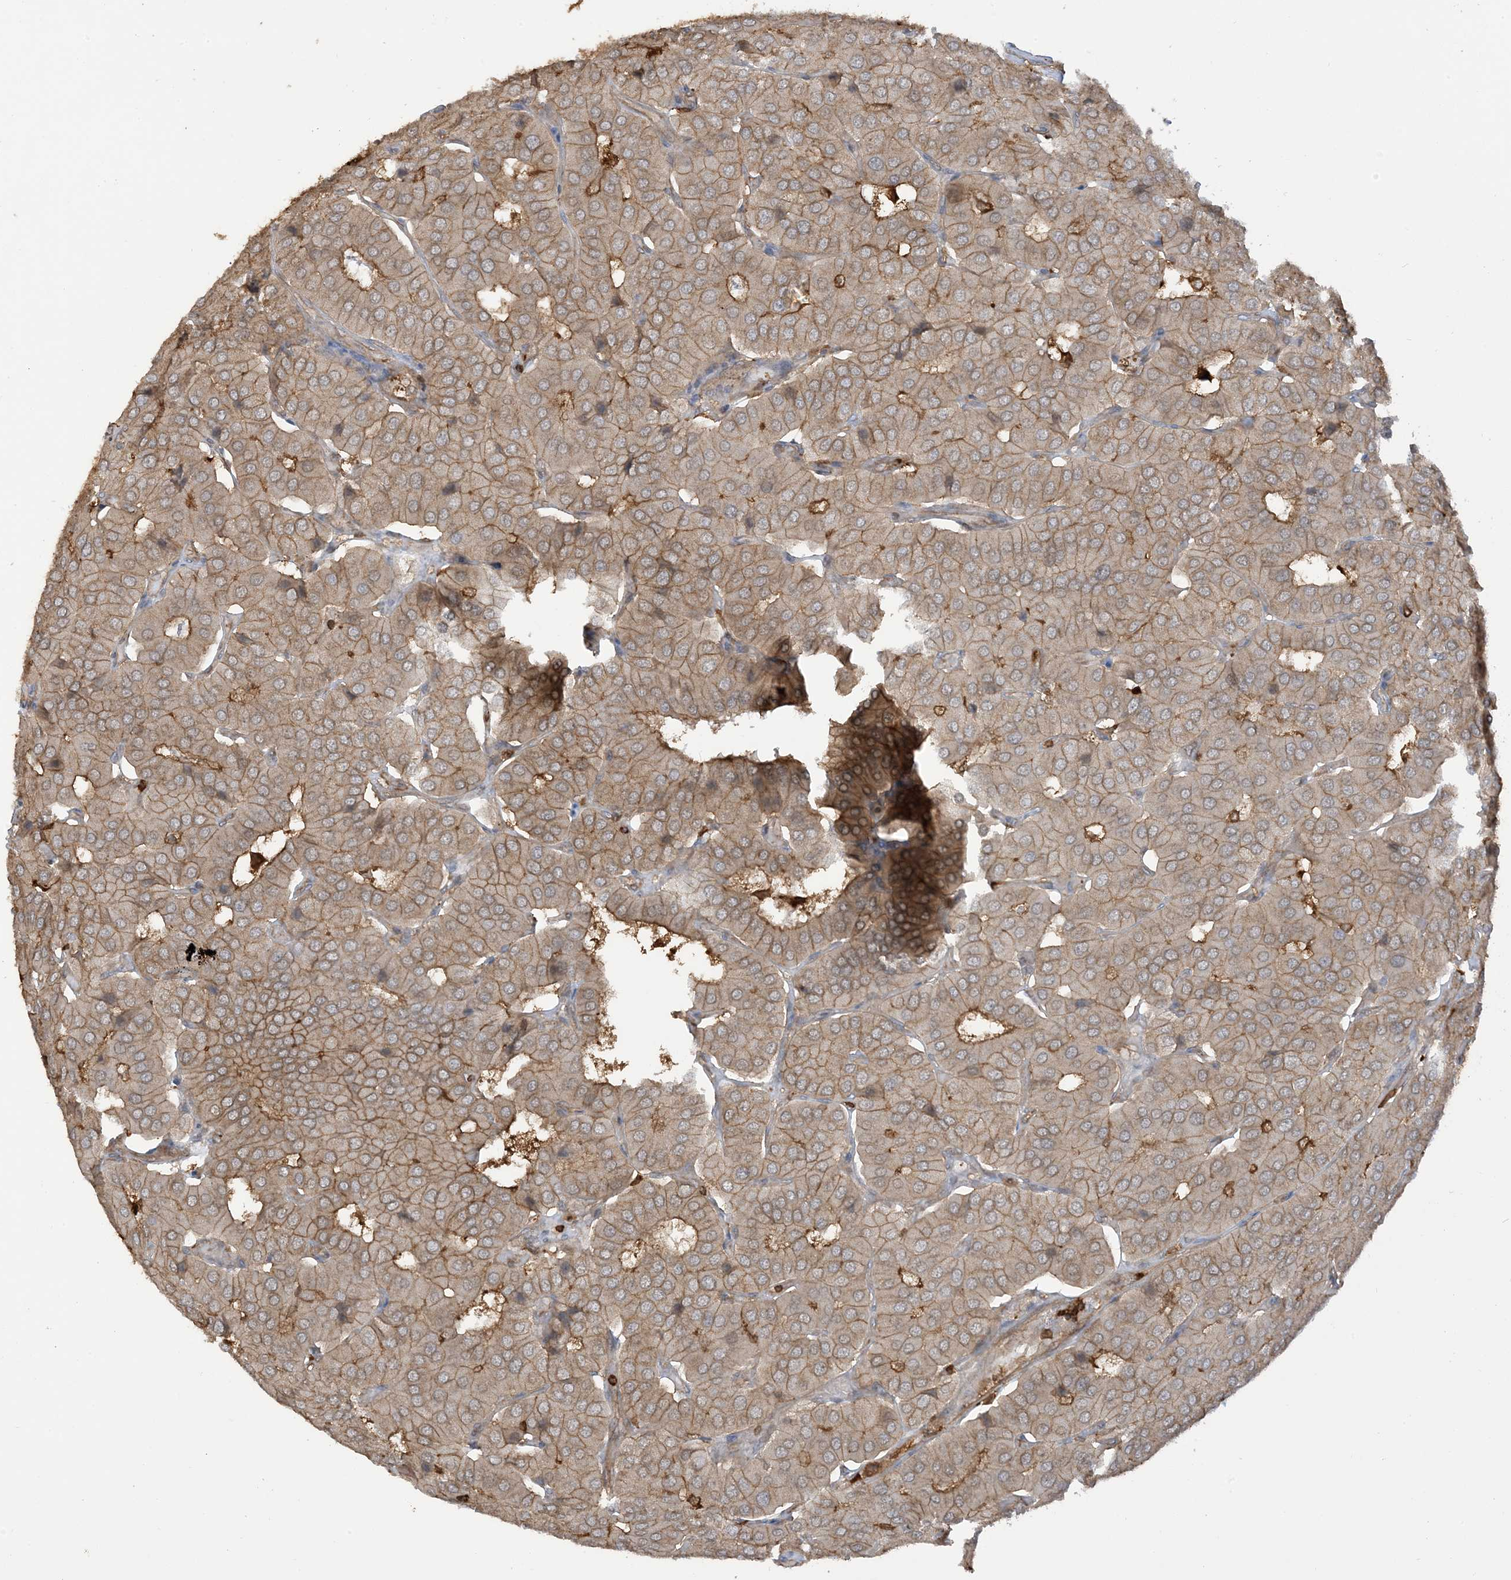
{"staining": {"intensity": "moderate", "quantity": ">75%", "location": "cytoplasmic/membranous"}, "tissue": "parathyroid gland", "cell_type": "Glandular cells", "image_type": "normal", "snomed": [{"axis": "morphology", "description": "Normal tissue, NOS"}, {"axis": "morphology", "description": "Adenoma, NOS"}, {"axis": "topography", "description": "Parathyroid gland"}], "caption": "DAB (3,3'-diaminobenzidine) immunohistochemical staining of benign parathyroid gland demonstrates moderate cytoplasmic/membranous protein positivity in about >75% of glandular cells.", "gene": "CAPZB", "patient": {"sex": "female", "age": 86}}